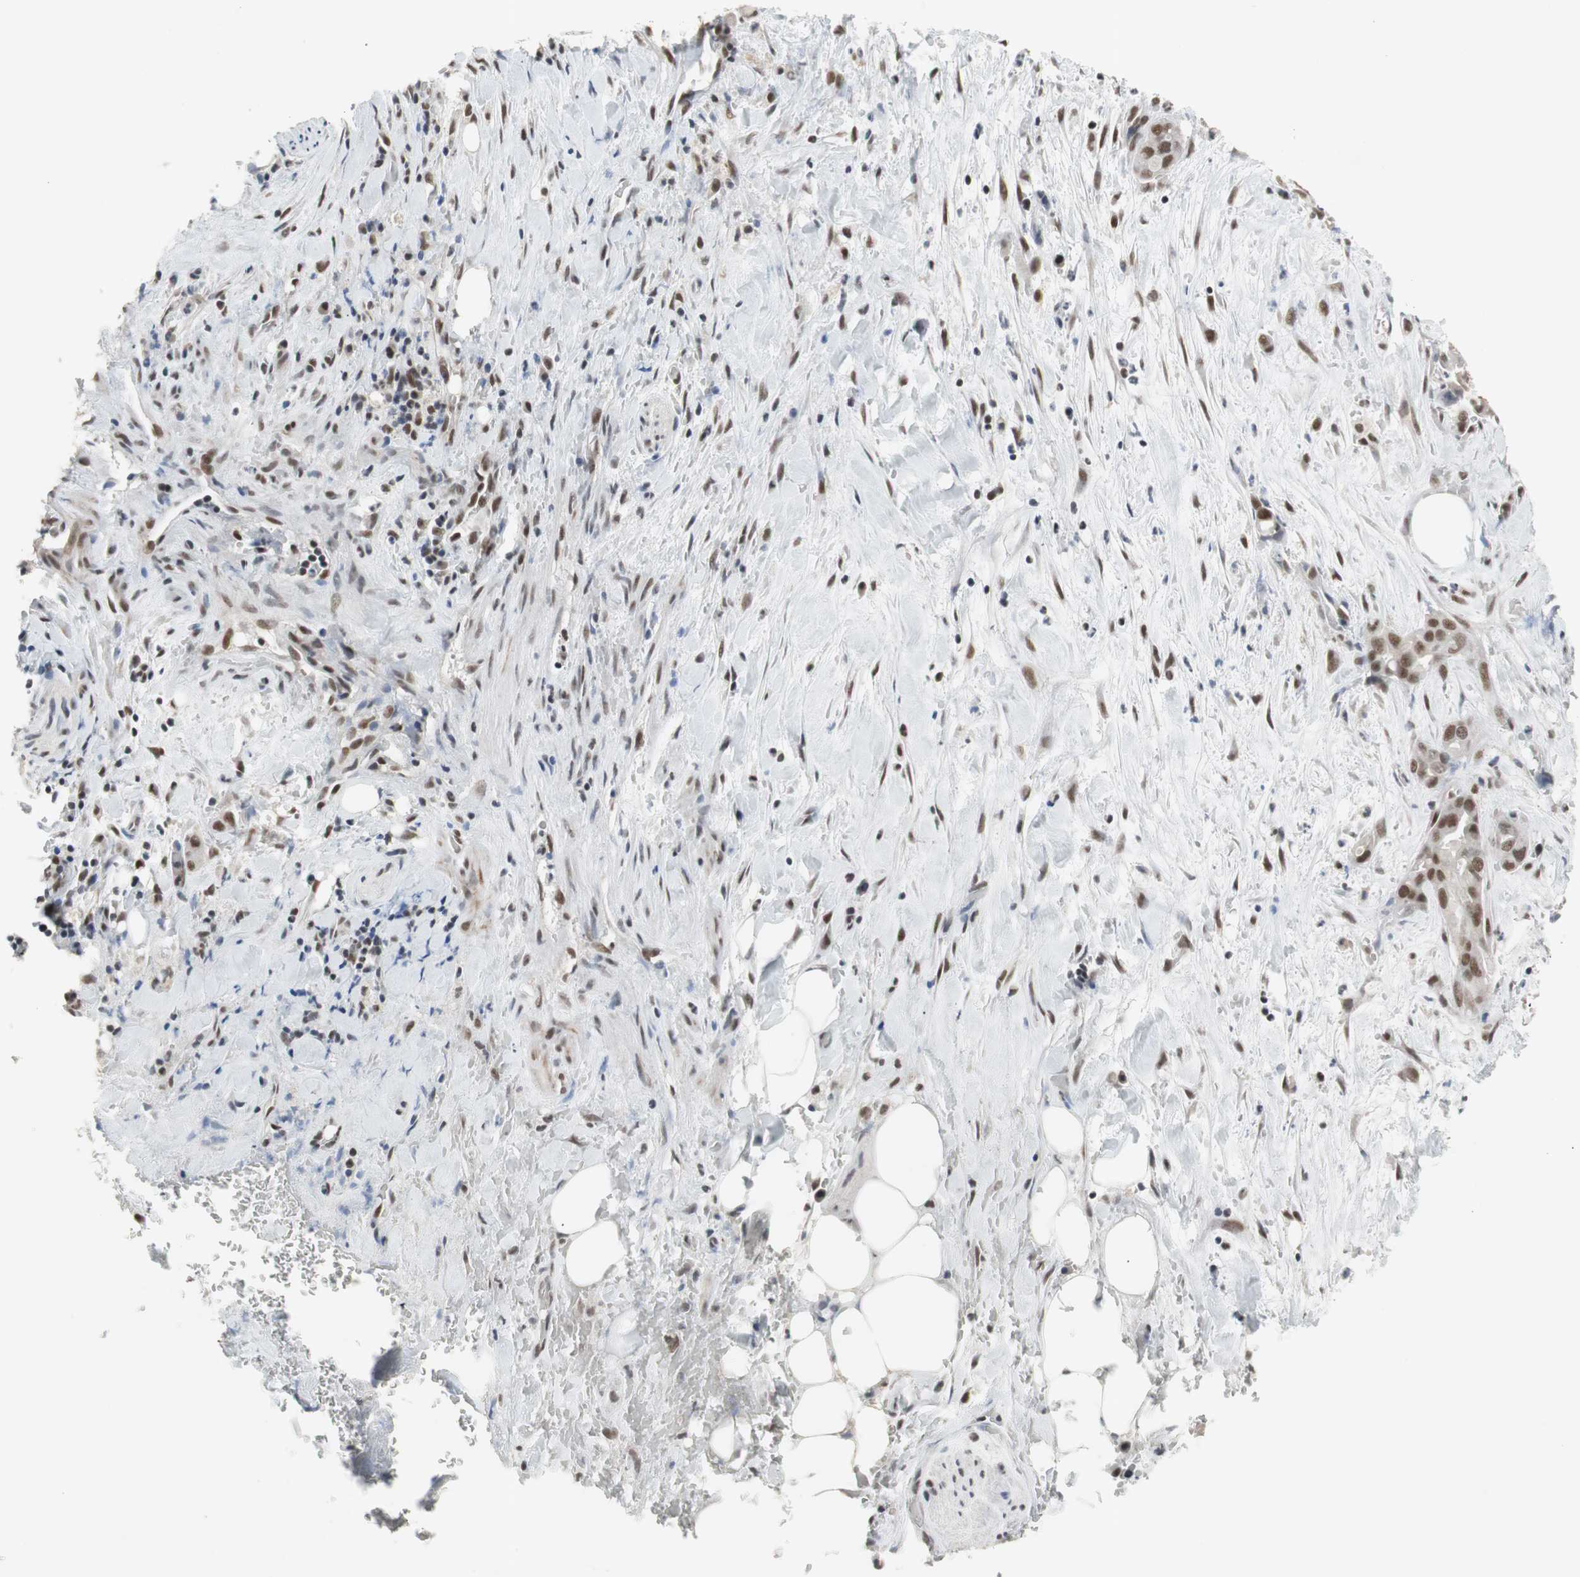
{"staining": {"intensity": "moderate", "quantity": ">75%", "location": "nuclear"}, "tissue": "liver cancer", "cell_type": "Tumor cells", "image_type": "cancer", "snomed": [{"axis": "morphology", "description": "Cholangiocarcinoma"}, {"axis": "topography", "description": "Liver"}], "caption": "There is medium levels of moderate nuclear expression in tumor cells of liver cholangiocarcinoma, as demonstrated by immunohistochemical staining (brown color).", "gene": "RTF1", "patient": {"sex": "female", "age": 68}}